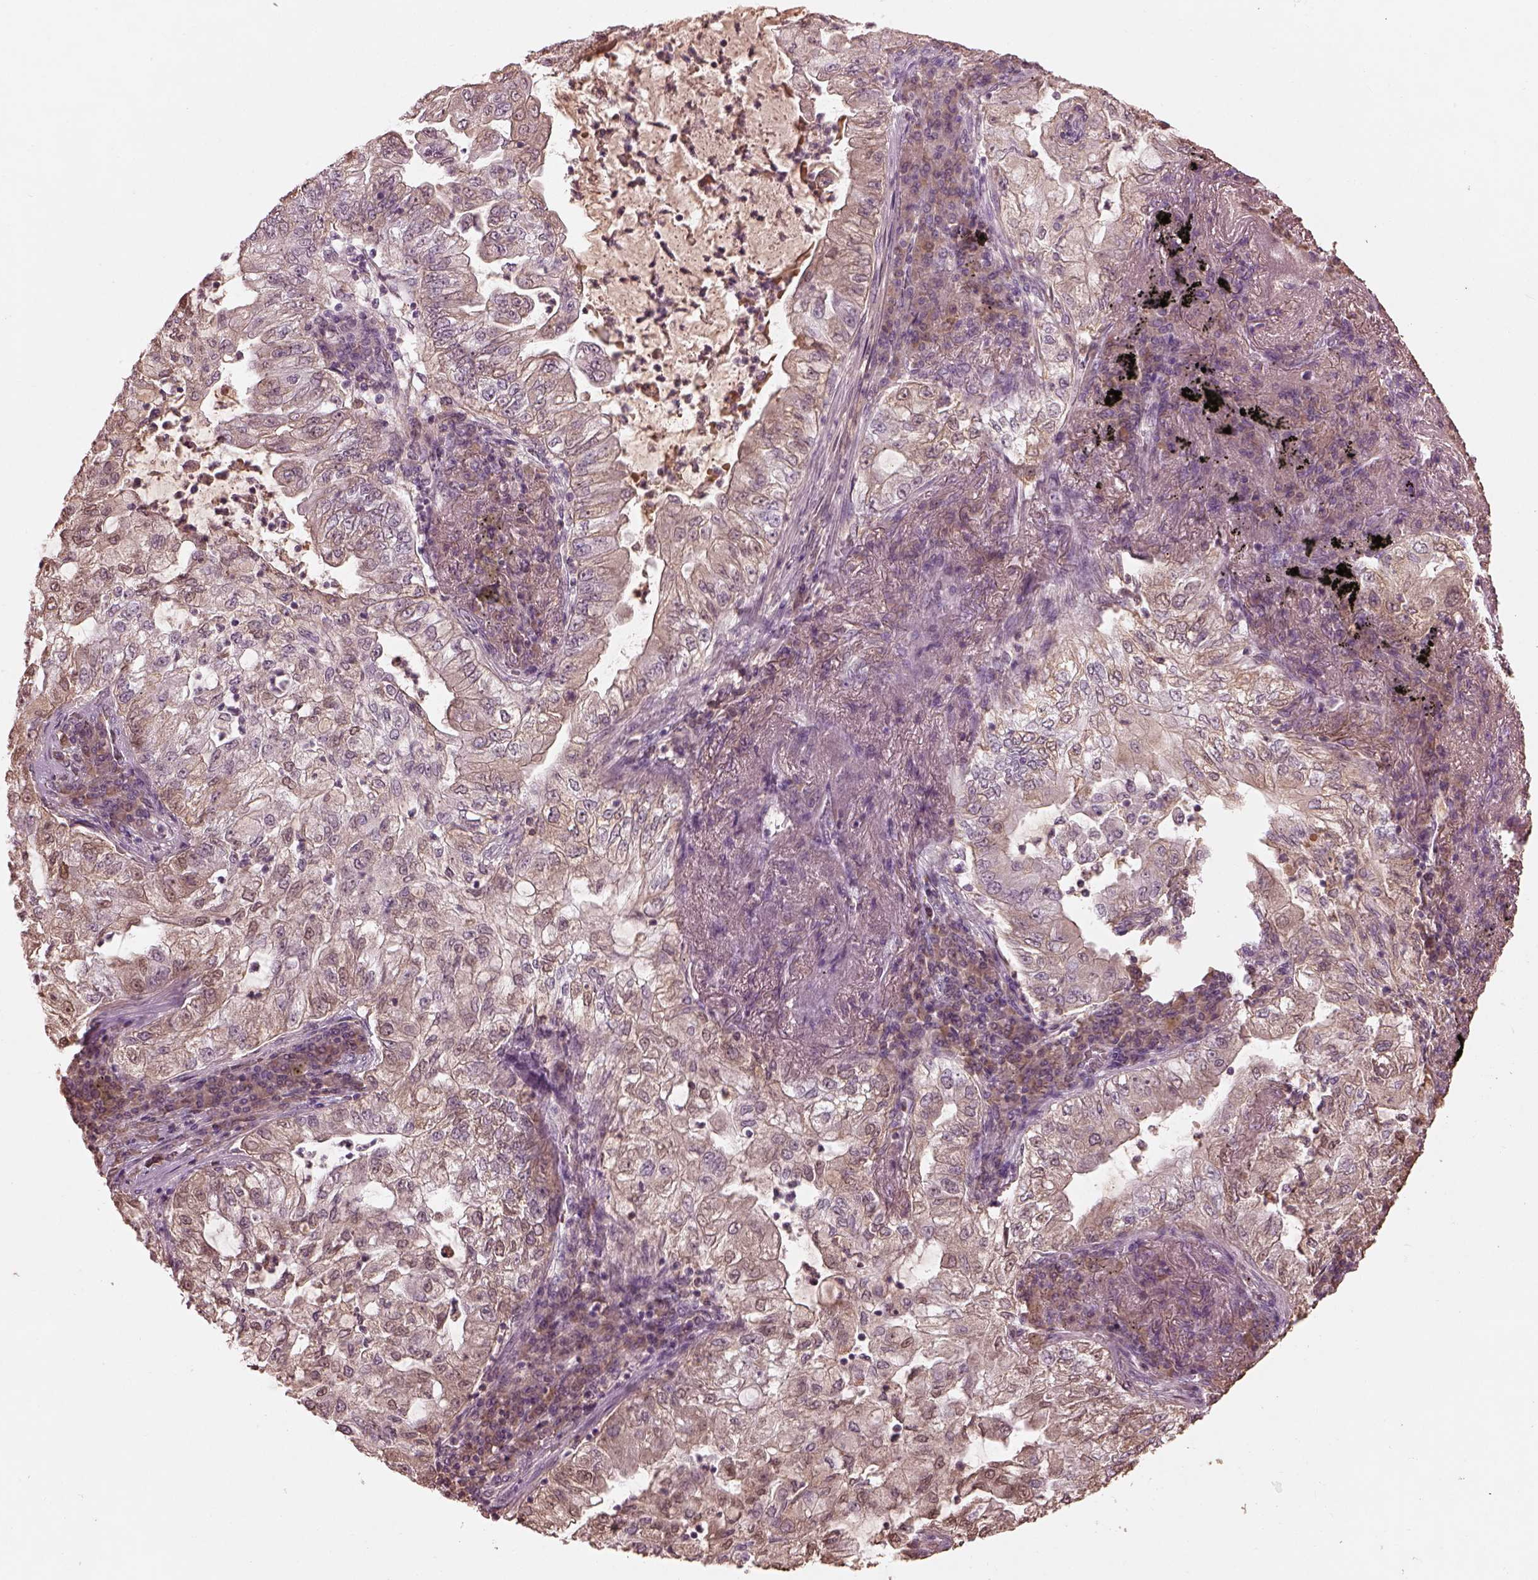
{"staining": {"intensity": "negative", "quantity": "none", "location": "none"}, "tissue": "lung cancer", "cell_type": "Tumor cells", "image_type": "cancer", "snomed": [{"axis": "morphology", "description": "Adenocarcinoma, NOS"}, {"axis": "topography", "description": "Lung"}], "caption": "An IHC histopathology image of adenocarcinoma (lung) is shown. There is no staining in tumor cells of adenocarcinoma (lung).", "gene": "CALR3", "patient": {"sex": "female", "age": 73}}